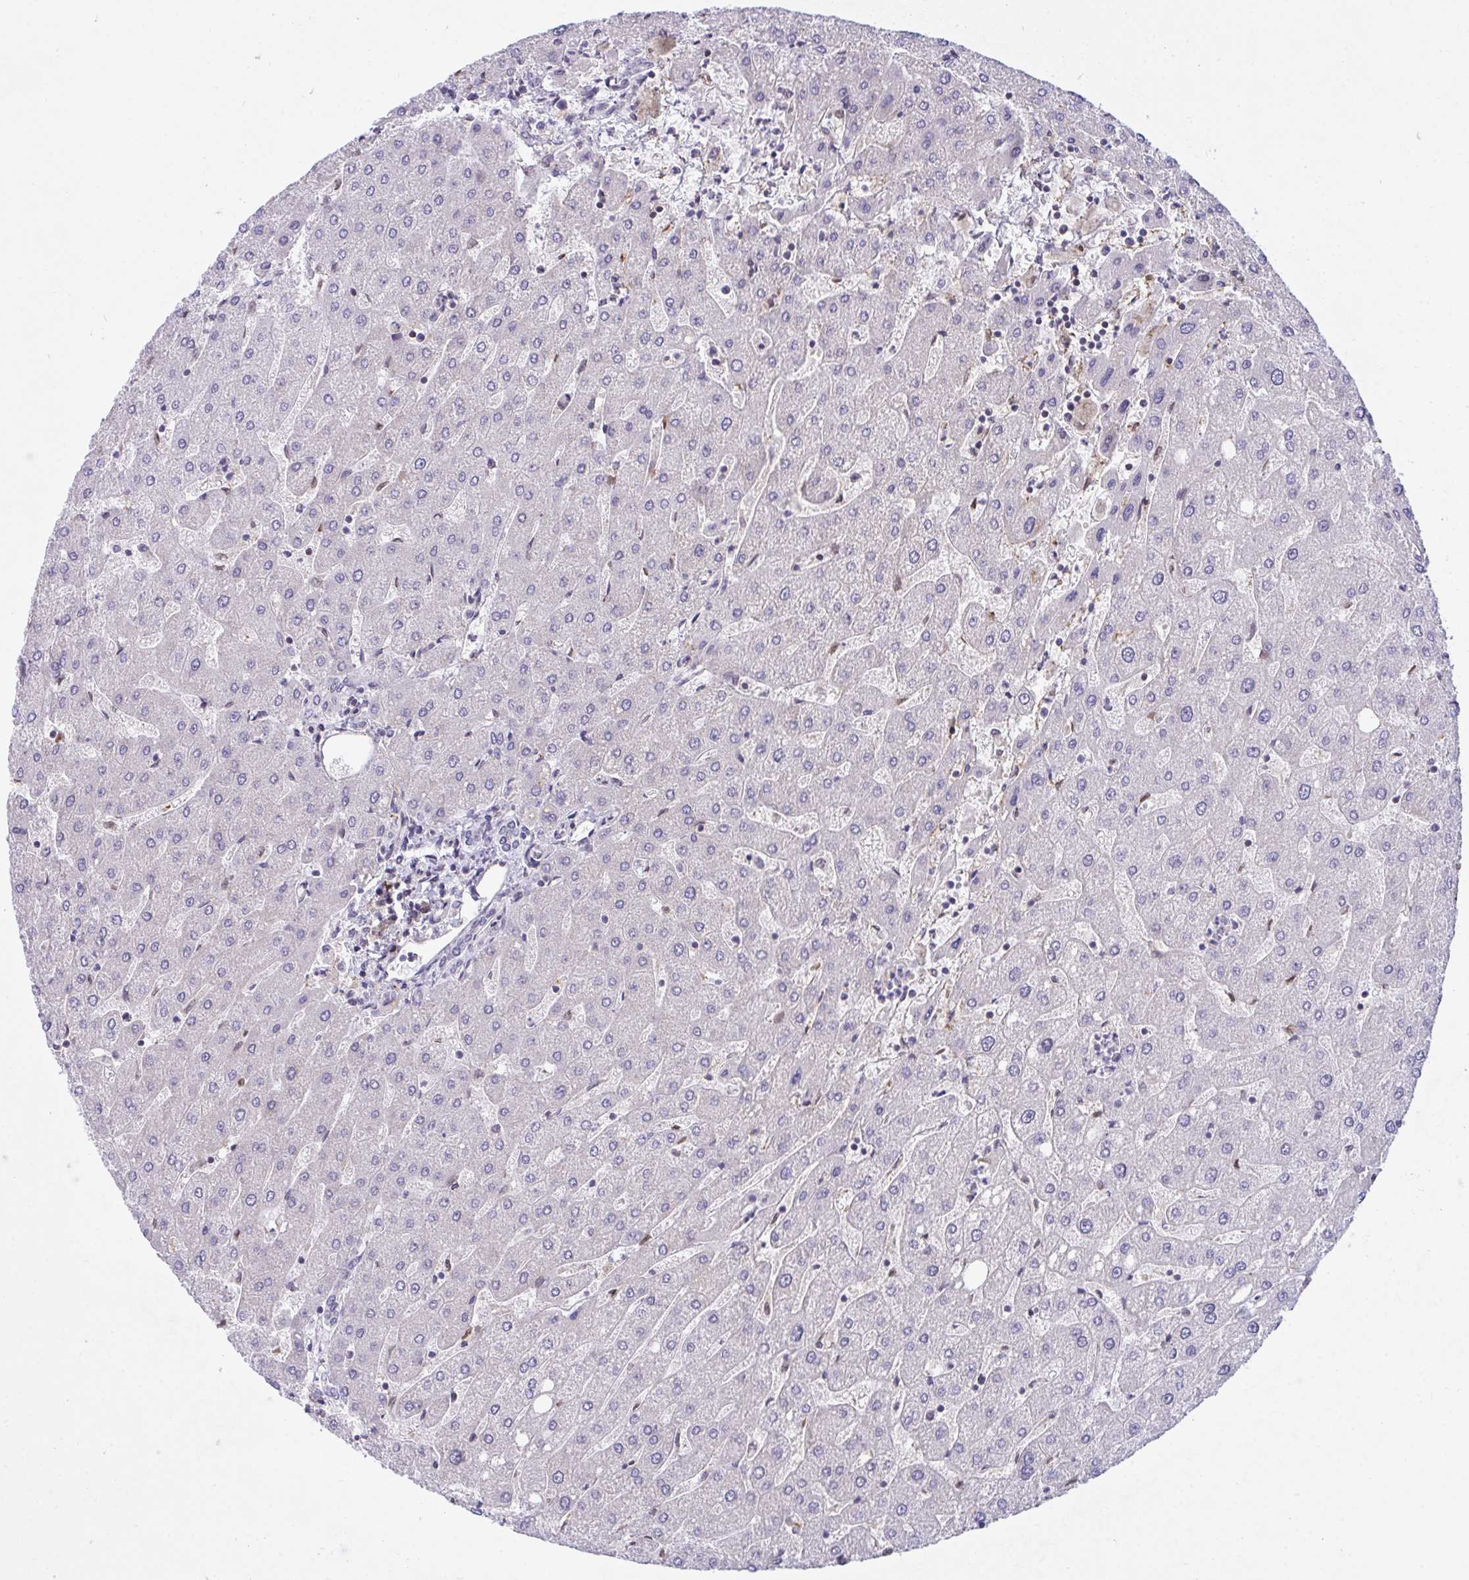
{"staining": {"intensity": "negative", "quantity": "none", "location": "none"}, "tissue": "liver", "cell_type": "Cholangiocytes", "image_type": "normal", "snomed": [{"axis": "morphology", "description": "Normal tissue, NOS"}, {"axis": "topography", "description": "Liver"}], "caption": "Immunohistochemical staining of normal human liver demonstrates no significant staining in cholangiocytes.", "gene": "SEMA6B", "patient": {"sex": "male", "age": 67}}